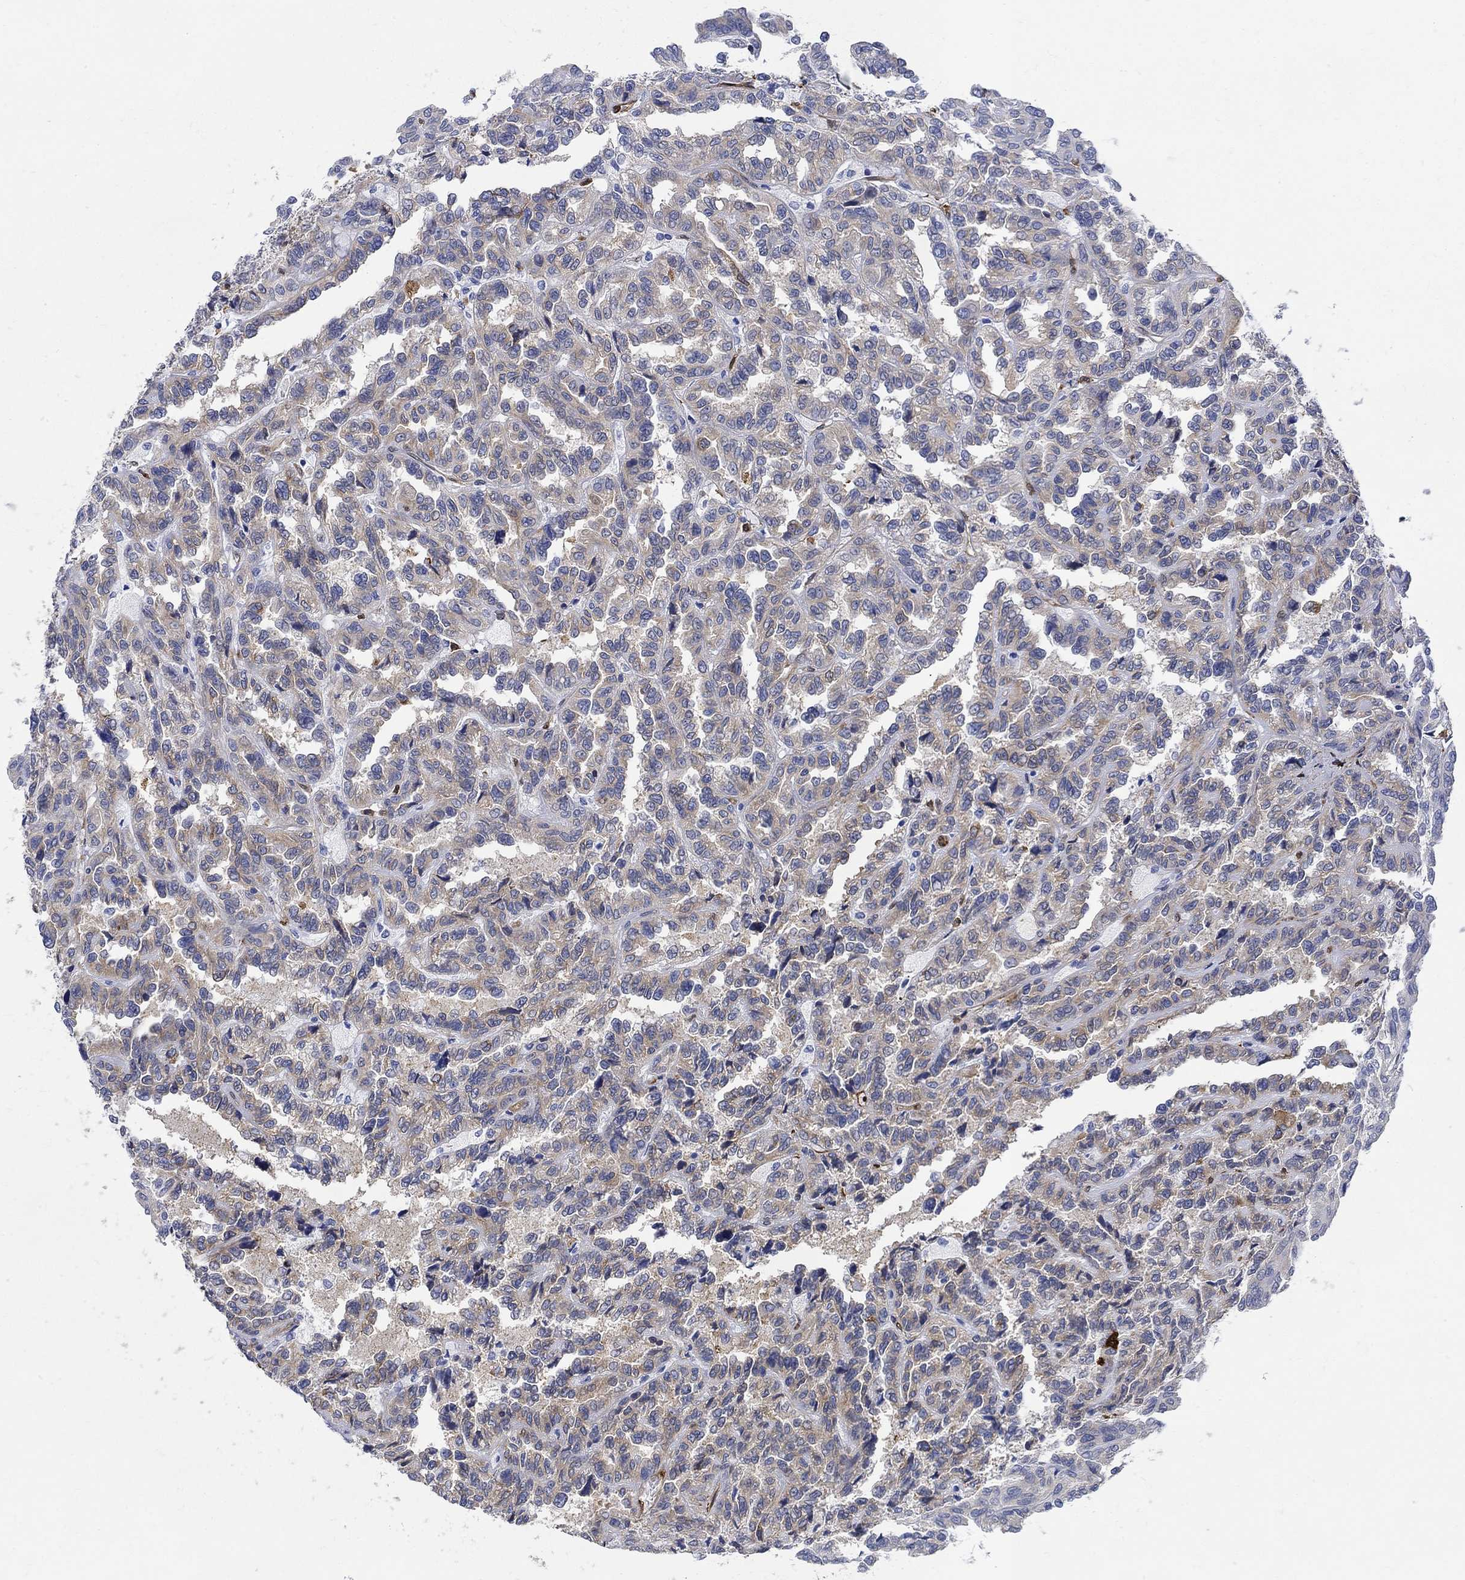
{"staining": {"intensity": "weak", "quantity": ">75%", "location": "cytoplasmic/membranous"}, "tissue": "renal cancer", "cell_type": "Tumor cells", "image_type": "cancer", "snomed": [{"axis": "morphology", "description": "Adenocarcinoma, NOS"}, {"axis": "topography", "description": "Kidney"}], "caption": "Renal adenocarcinoma was stained to show a protein in brown. There is low levels of weak cytoplasmic/membranous positivity in approximately >75% of tumor cells.", "gene": "TGM2", "patient": {"sex": "male", "age": 79}}